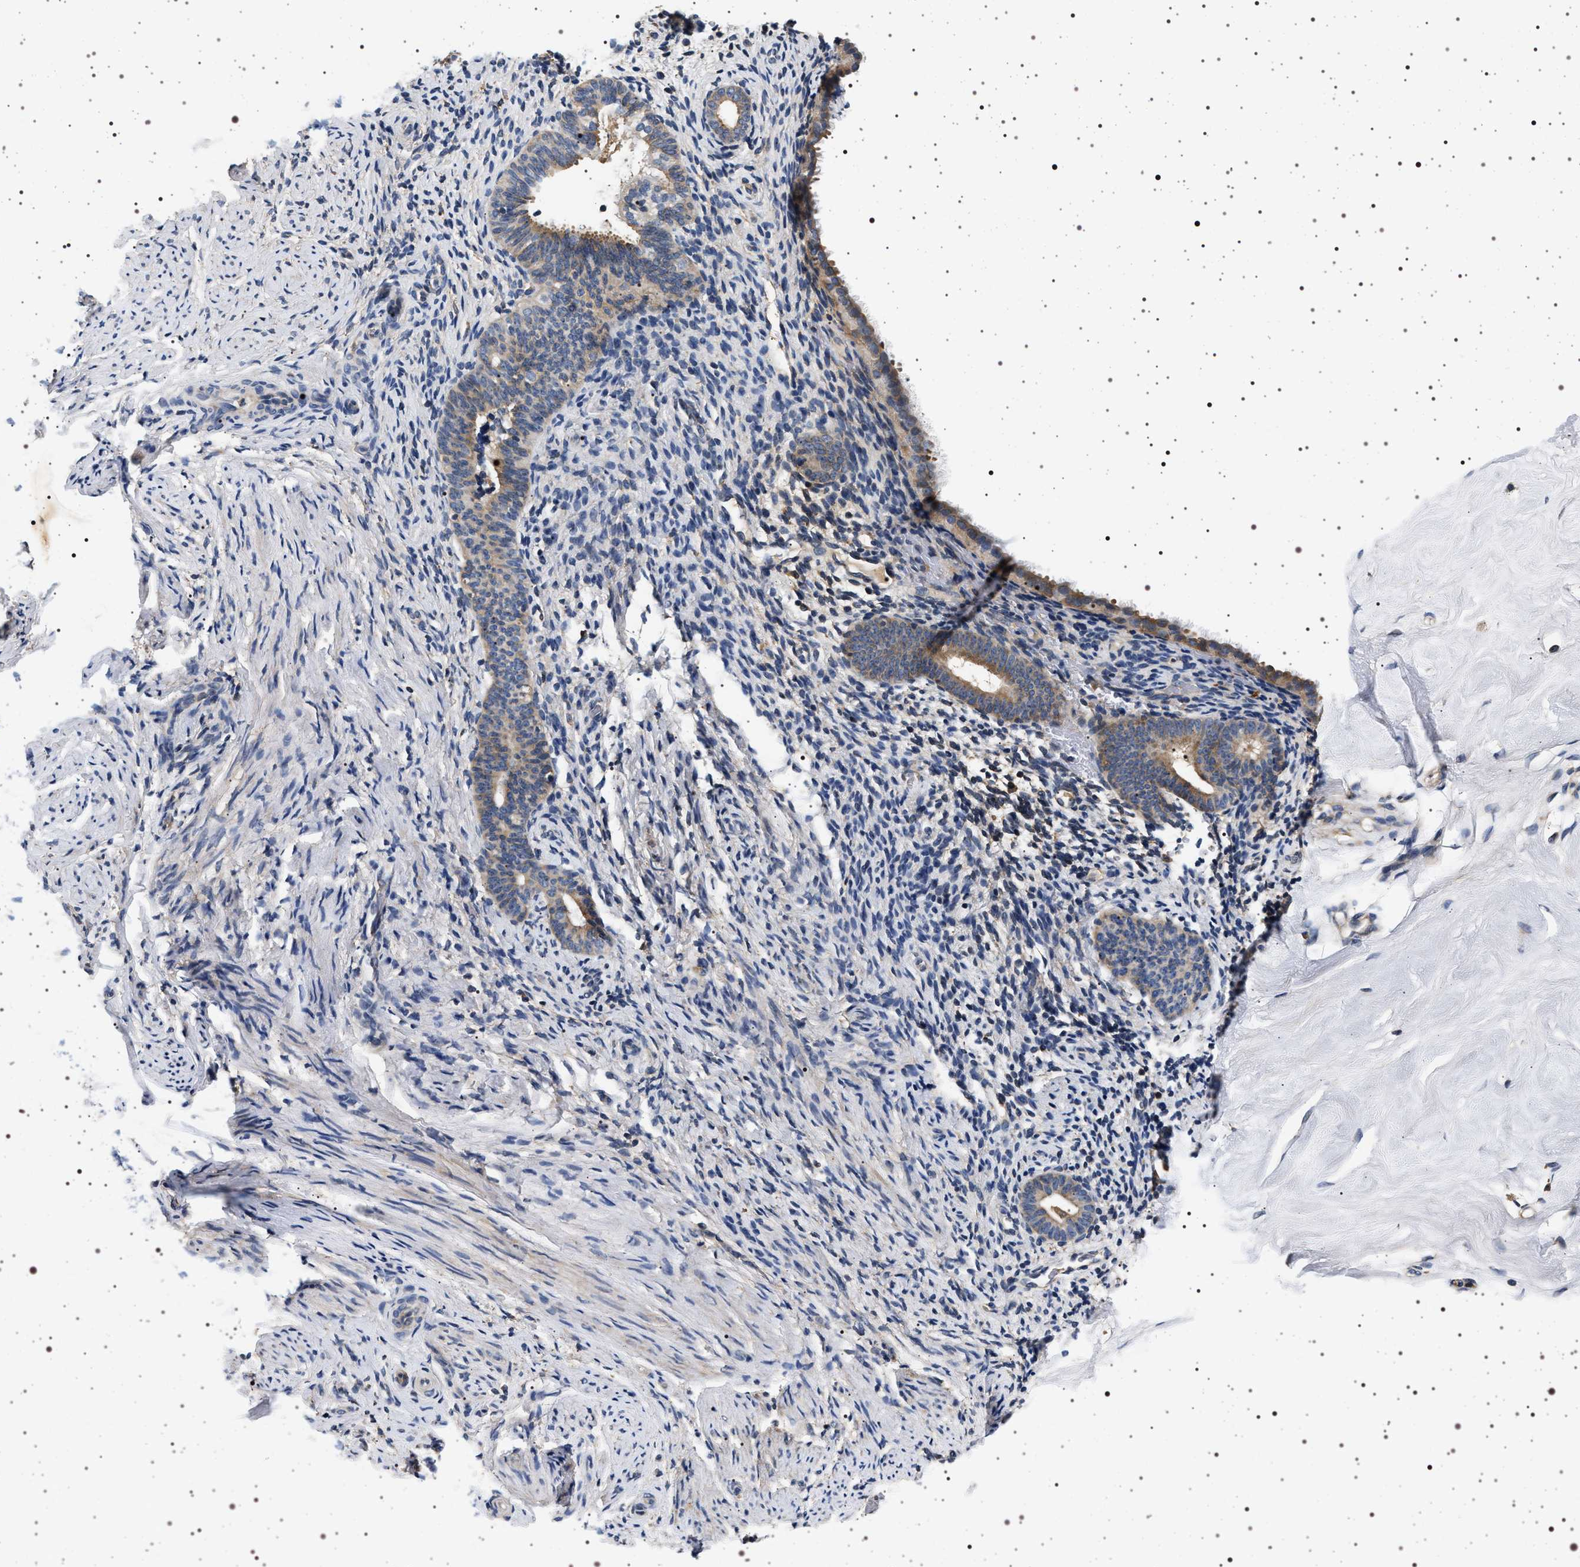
{"staining": {"intensity": "negative", "quantity": "none", "location": "none"}, "tissue": "endometrium", "cell_type": "Cells in endometrial stroma", "image_type": "normal", "snomed": [{"axis": "morphology", "description": "Normal tissue, NOS"}, {"axis": "topography", "description": "Endometrium"}], "caption": "Human endometrium stained for a protein using IHC shows no positivity in cells in endometrial stroma.", "gene": "DCBLD2", "patient": {"sex": "female", "age": 51}}